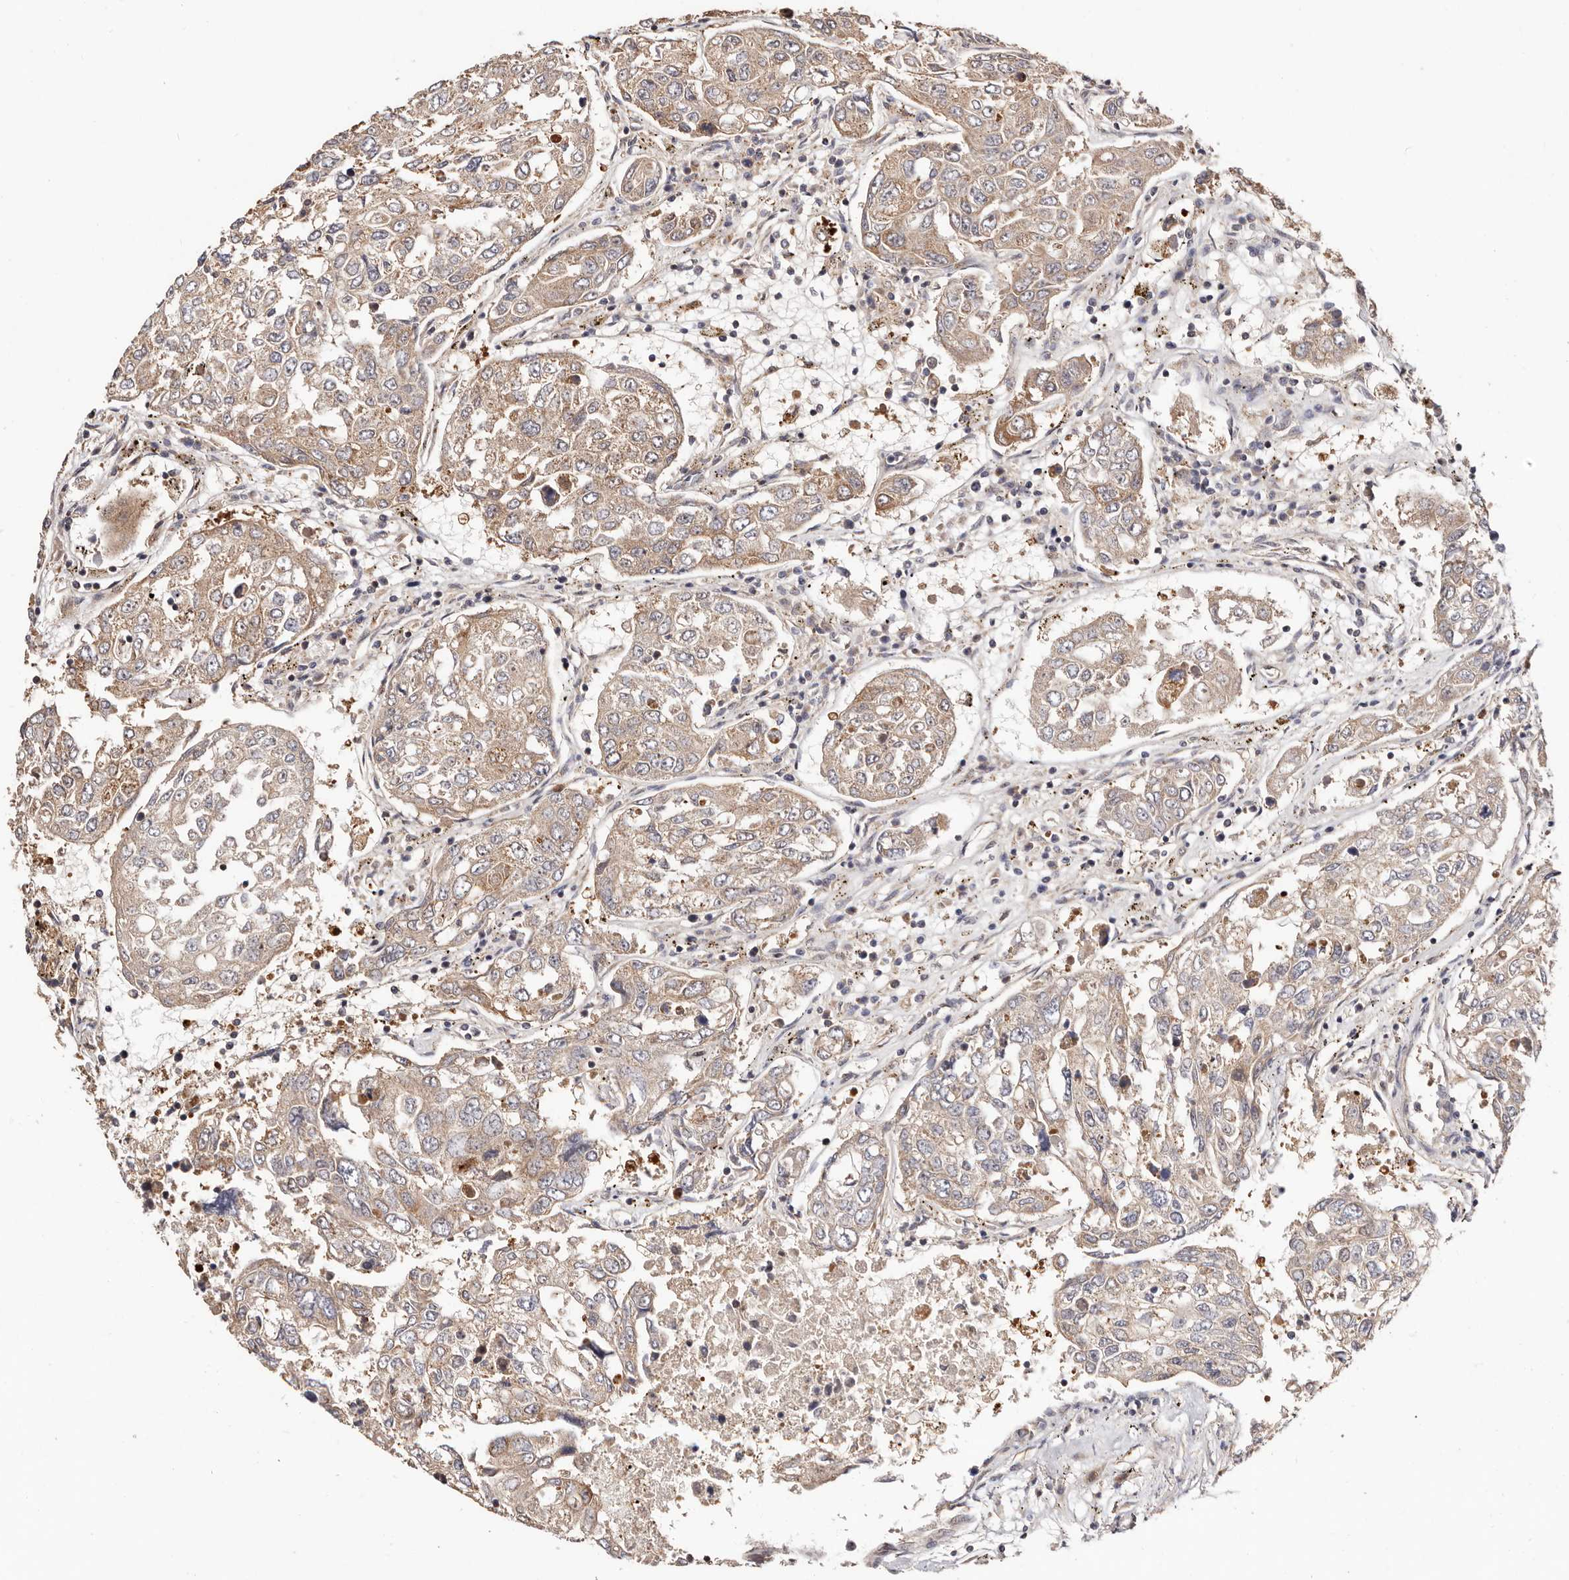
{"staining": {"intensity": "weak", "quantity": "<25%", "location": "cytoplasmic/membranous"}, "tissue": "urothelial cancer", "cell_type": "Tumor cells", "image_type": "cancer", "snomed": [{"axis": "morphology", "description": "Urothelial carcinoma, High grade"}, {"axis": "topography", "description": "Lymph node"}, {"axis": "topography", "description": "Urinary bladder"}], "caption": "Urothelial cancer stained for a protein using immunohistochemistry (IHC) exhibits no positivity tumor cells.", "gene": "USP33", "patient": {"sex": "male", "age": 51}}